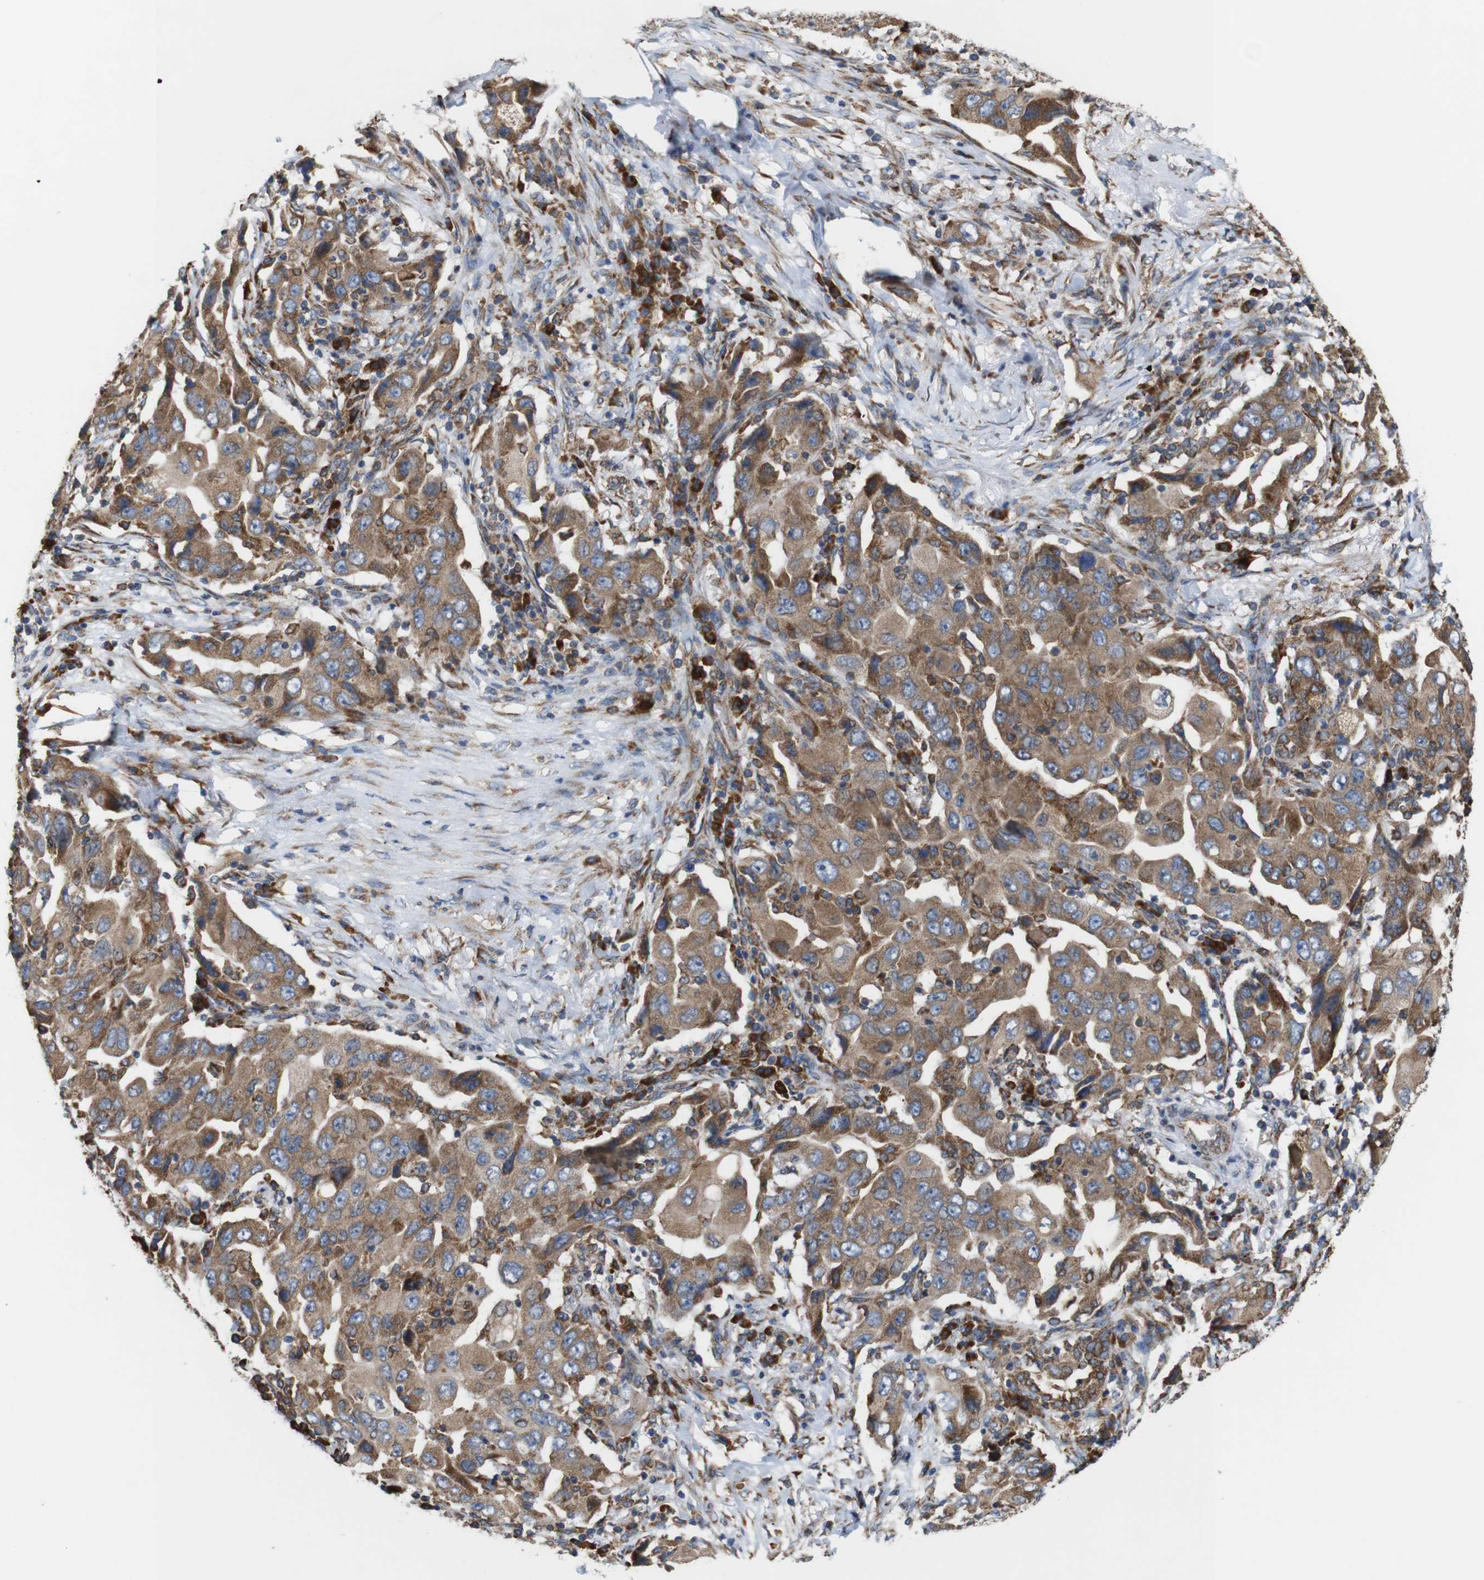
{"staining": {"intensity": "moderate", "quantity": ">75%", "location": "cytoplasmic/membranous"}, "tissue": "lung cancer", "cell_type": "Tumor cells", "image_type": "cancer", "snomed": [{"axis": "morphology", "description": "Adenocarcinoma, NOS"}, {"axis": "topography", "description": "Lung"}], "caption": "DAB immunohistochemical staining of human adenocarcinoma (lung) exhibits moderate cytoplasmic/membranous protein staining in approximately >75% of tumor cells. (brown staining indicates protein expression, while blue staining denotes nuclei).", "gene": "UGGT1", "patient": {"sex": "female", "age": 65}}